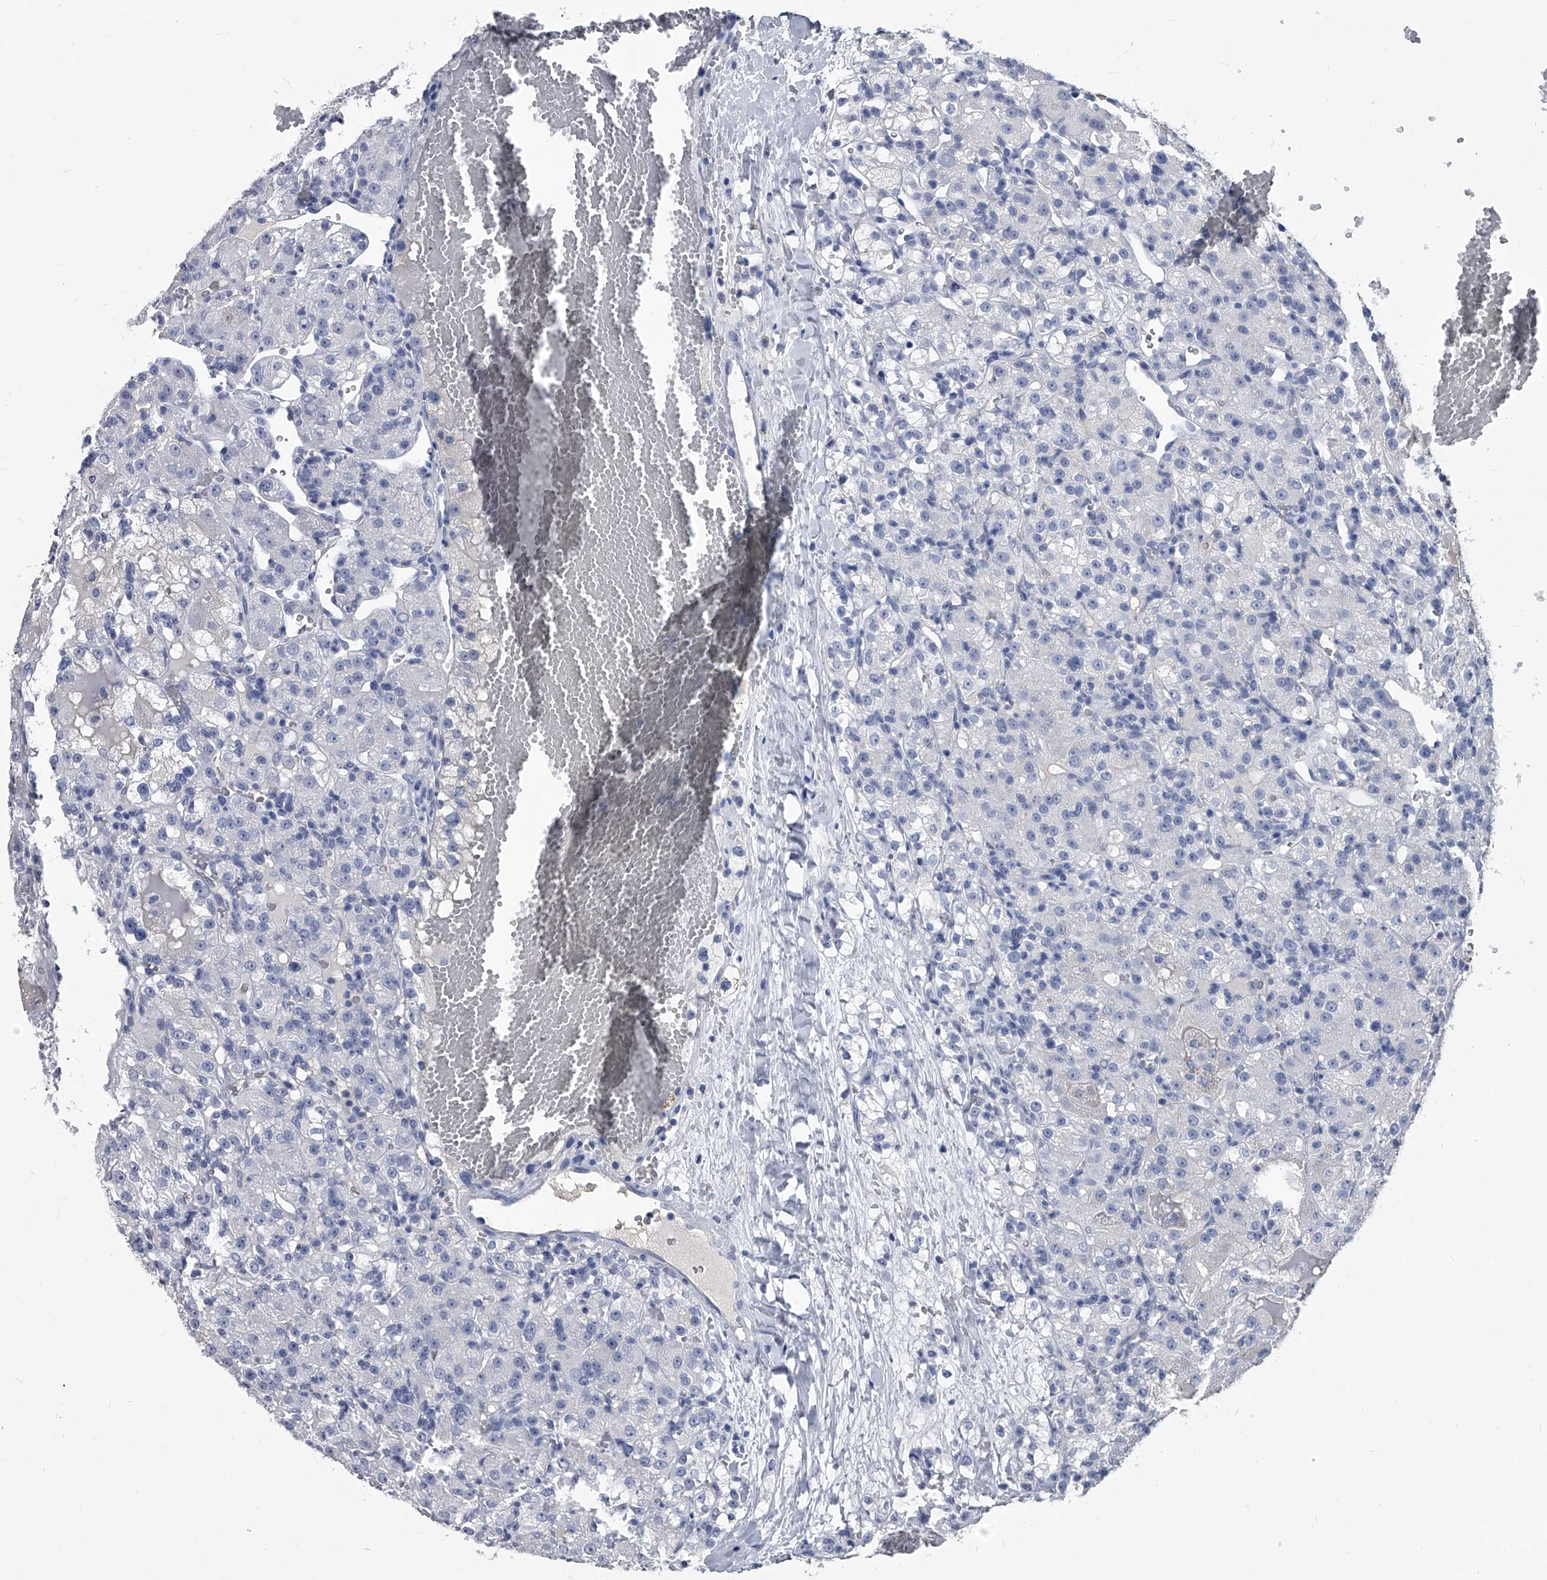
{"staining": {"intensity": "negative", "quantity": "none", "location": "none"}, "tissue": "renal cancer", "cell_type": "Tumor cells", "image_type": "cancer", "snomed": [{"axis": "morphology", "description": "Normal tissue, NOS"}, {"axis": "morphology", "description": "Adenocarcinoma, NOS"}, {"axis": "topography", "description": "Kidney"}], "caption": "DAB immunohistochemical staining of renal cancer (adenocarcinoma) exhibits no significant staining in tumor cells.", "gene": "BCAS1", "patient": {"sex": "male", "age": 61}}